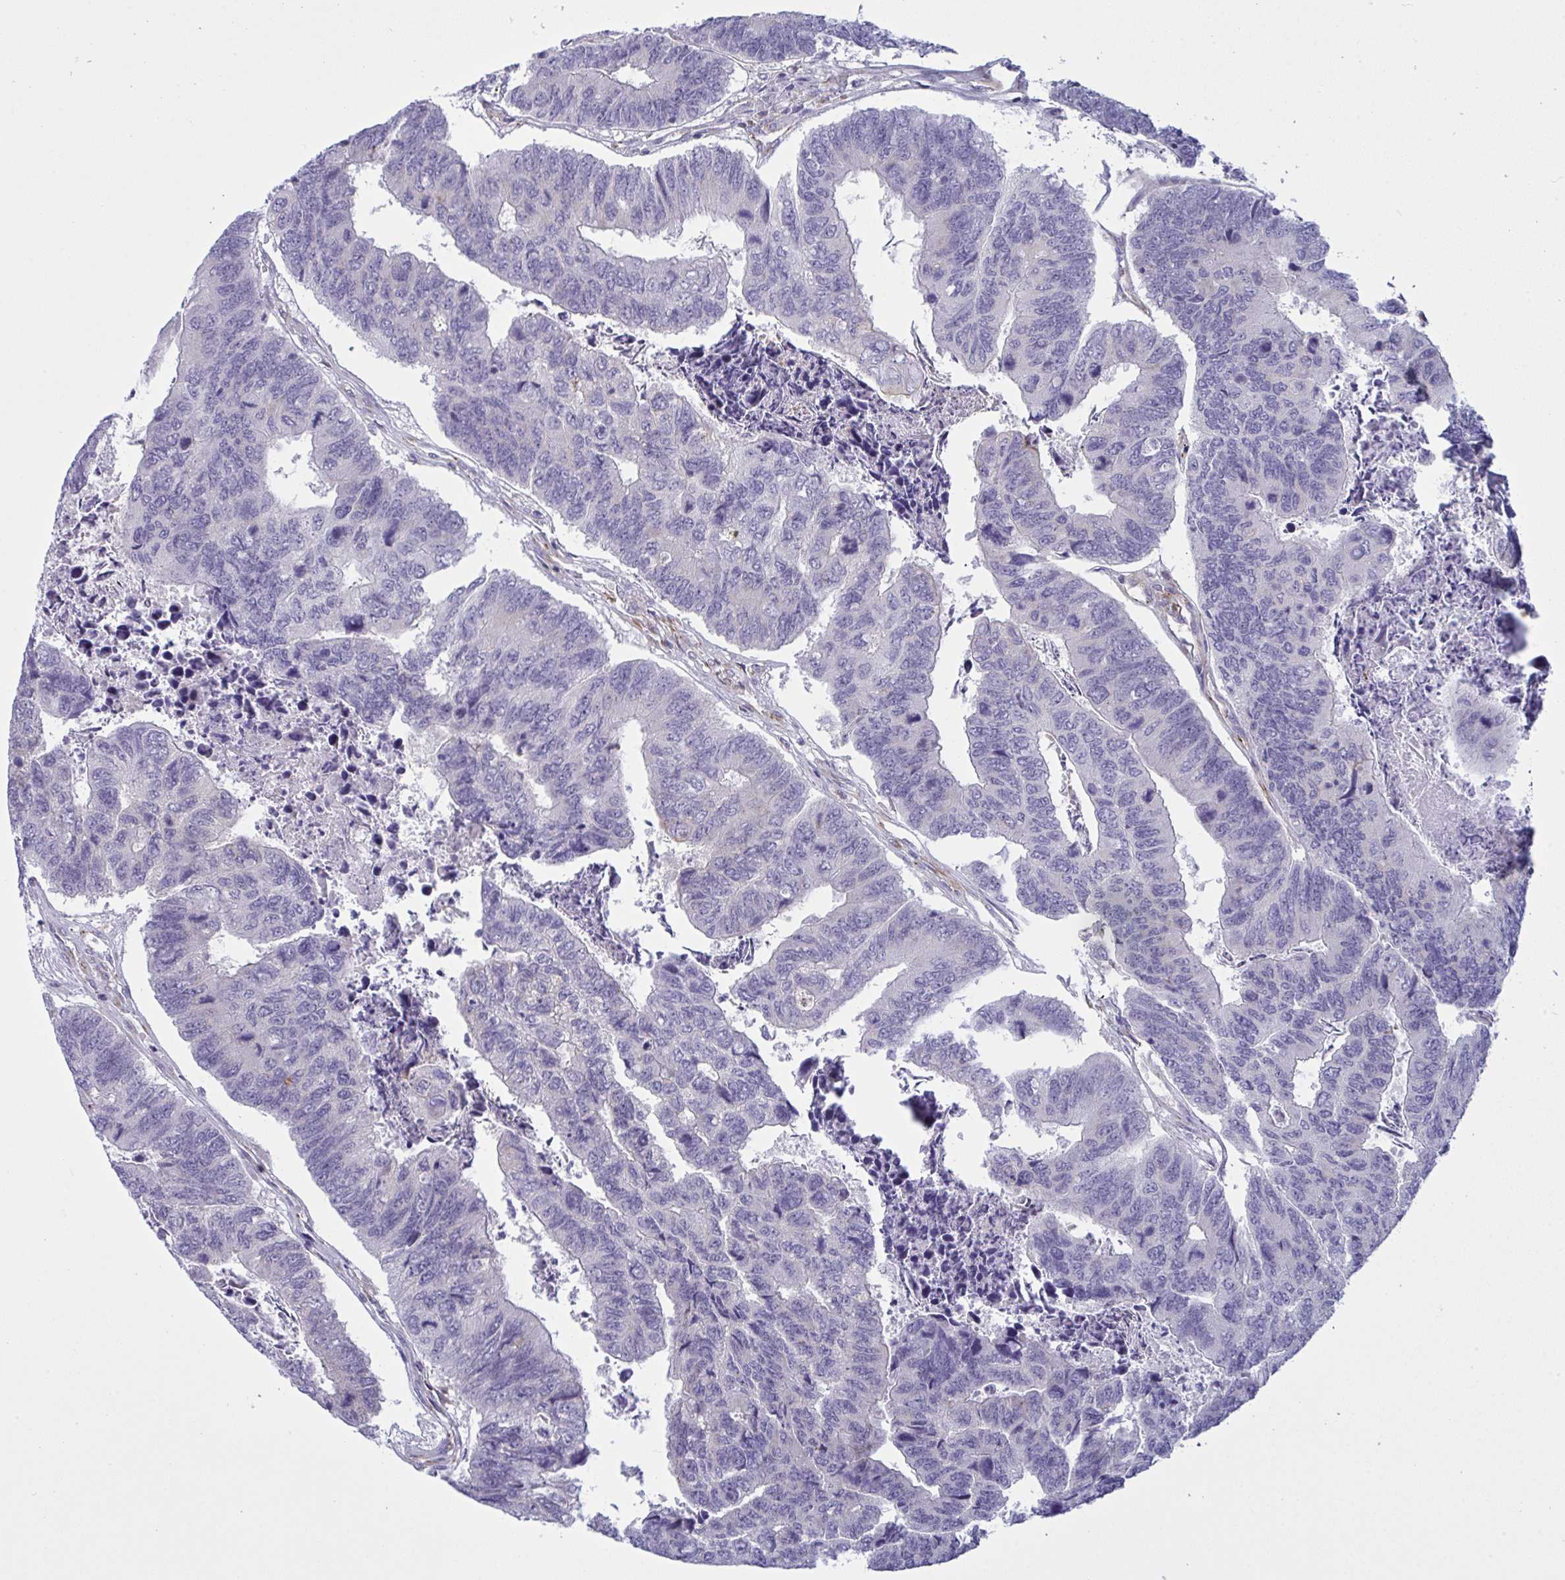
{"staining": {"intensity": "negative", "quantity": "none", "location": "none"}, "tissue": "colorectal cancer", "cell_type": "Tumor cells", "image_type": "cancer", "snomed": [{"axis": "morphology", "description": "Adenocarcinoma, NOS"}, {"axis": "topography", "description": "Colon"}], "caption": "Human colorectal cancer stained for a protein using IHC reveals no expression in tumor cells.", "gene": "DCBLD1", "patient": {"sex": "female", "age": 67}}